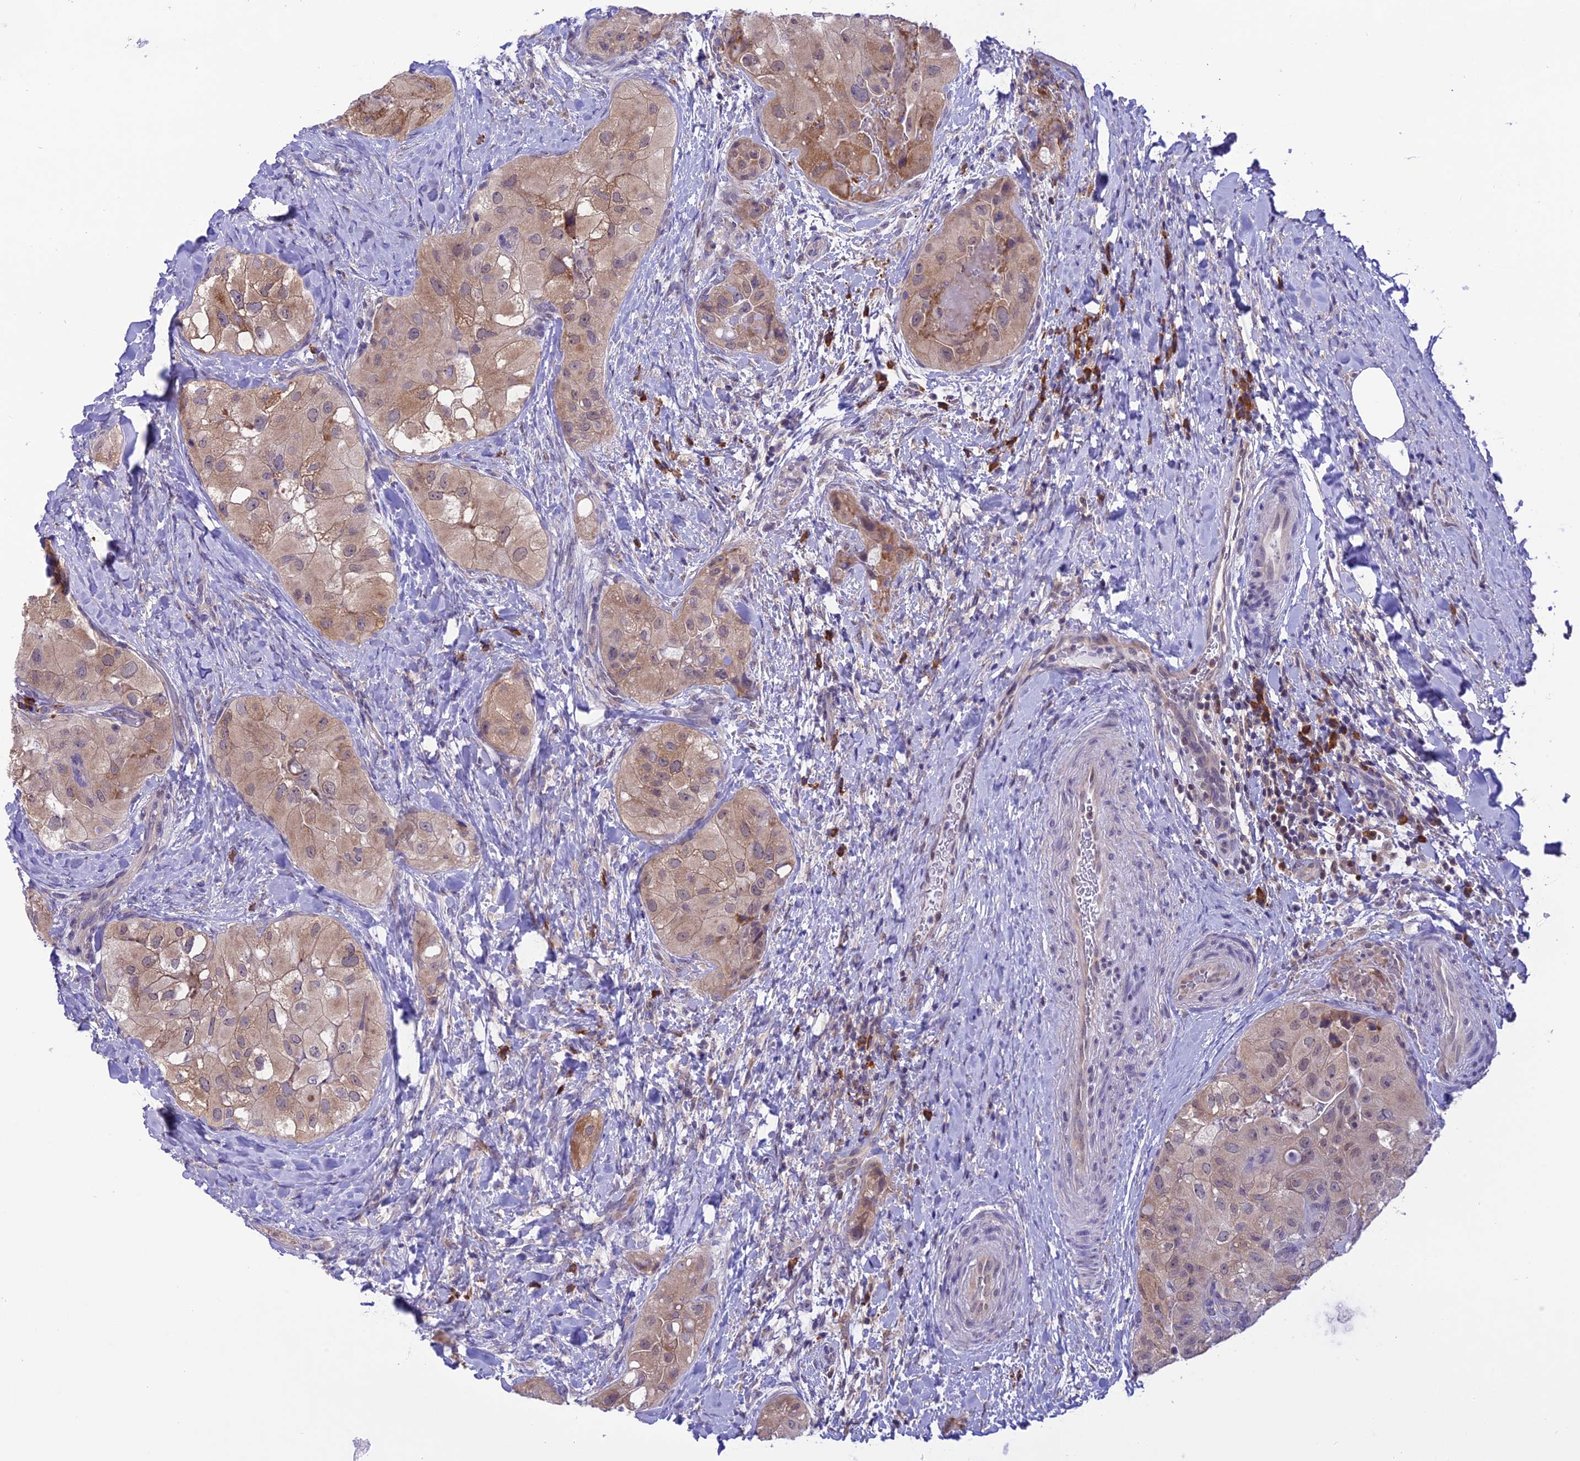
{"staining": {"intensity": "weak", "quantity": ">75%", "location": "cytoplasmic/membranous"}, "tissue": "thyroid cancer", "cell_type": "Tumor cells", "image_type": "cancer", "snomed": [{"axis": "morphology", "description": "Normal tissue, NOS"}, {"axis": "morphology", "description": "Papillary adenocarcinoma, NOS"}, {"axis": "topography", "description": "Thyroid gland"}], "caption": "Papillary adenocarcinoma (thyroid) was stained to show a protein in brown. There is low levels of weak cytoplasmic/membranous expression in approximately >75% of tumor cells. (Brightfield microscopy of DAB IHC at high magnification).", "gene": "RNF126", "patient": {"sex": "female", "age": 59}}